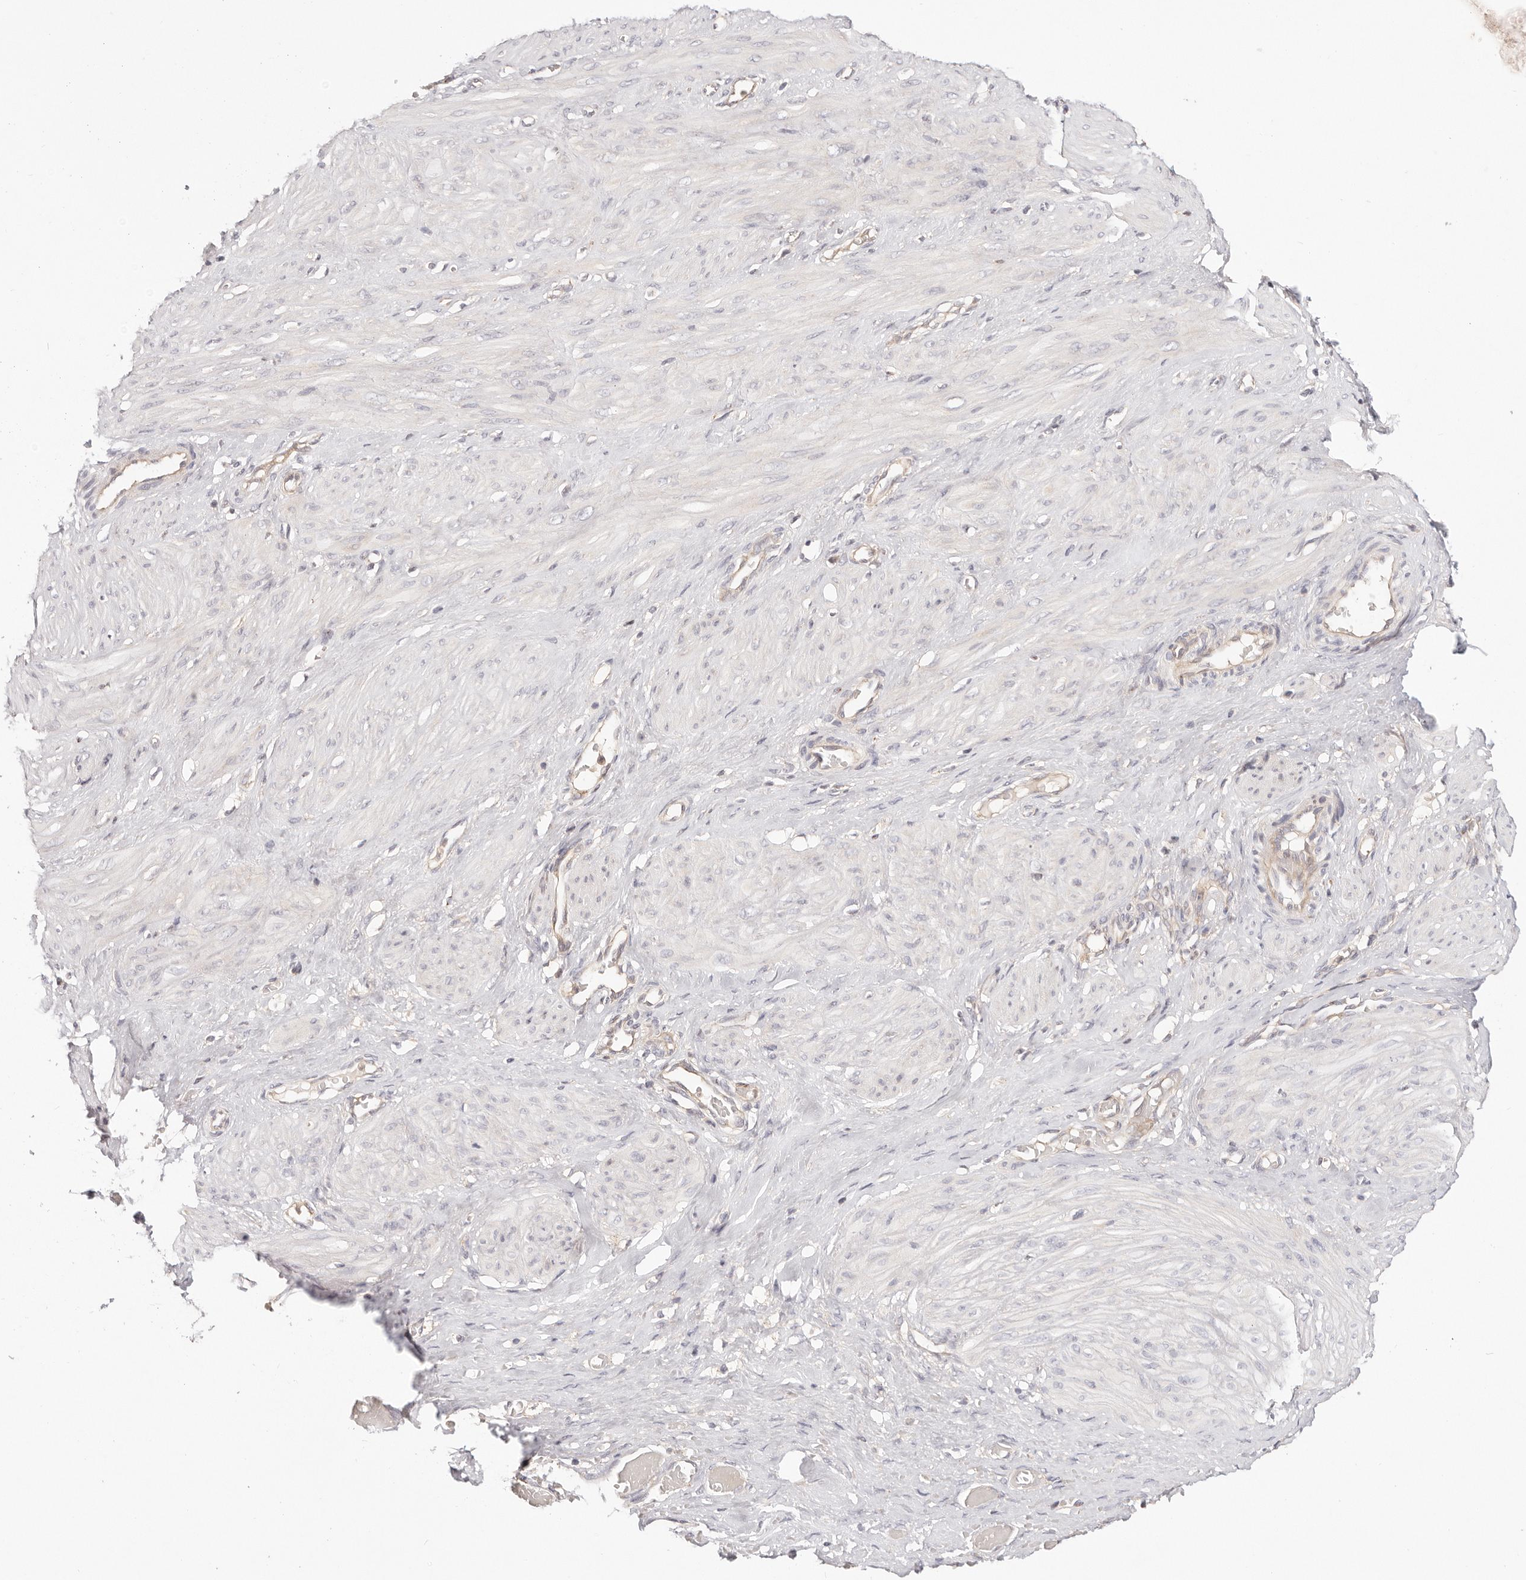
{"staining": {"intensity": "weak", "quantity": "<25%", "location": "cytoplasmic/membranous"}, "tissue": "smooth muscle", "cell_type": "Smooth muscle cells", "image_type": "normal", "snomed": [{"axis": "morphology", "description": "Normal tissue, NOS"}, {"axis": "topography", "description": "Endometrium"}], "caption": "Benign smooth muscle was stained to show a protein in brown. There is no significant positivity in smooth muscle cells. (DAB immunohistochemistry (IHC) visualized using brightfield microscopy, high magnification).", "gene": "KCMF1", "patient": {"sex": "female", "age": 33}}